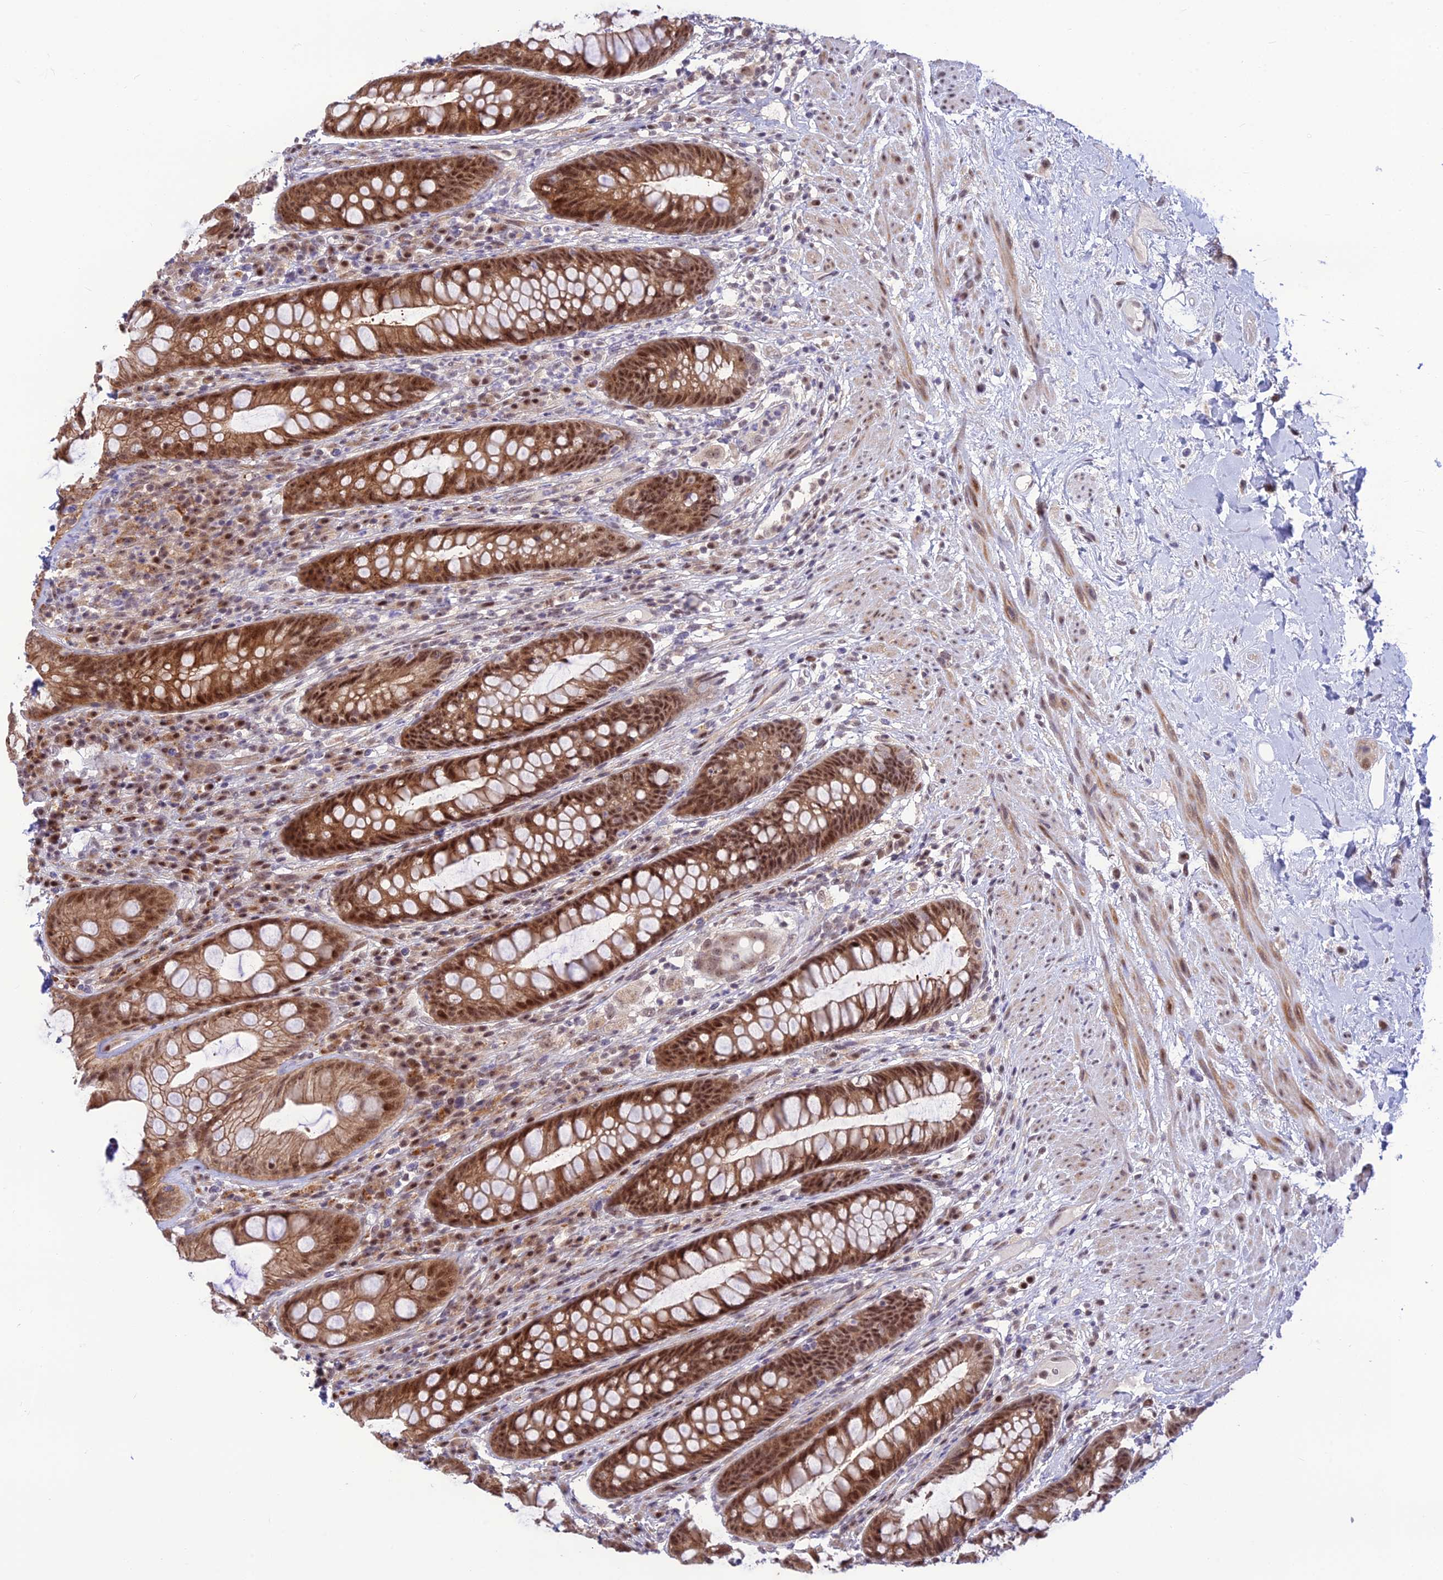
{"staining": {"intensity": "moderate", "quantity": ">75%", "location": "cytoplasmic/membranous,nuclear"}, "tissue": "rectum", "cell_type": "Glandular cells", "image_type": "normal", "snomed": [{"axis": "morphology", "description": "Normal tissue, NOS"}, {"axis": "topography", "description": "Rectum"}], "caption": "A micrograph showing moderate cytoplasmic/membranous,nuclear positivity in about >75% of glandular cells in unremarkable rectum, as visualized by brown immunohistochemical staining.", "gene": "ASPDH", "patient": {"sex": "male", "age": 74}}